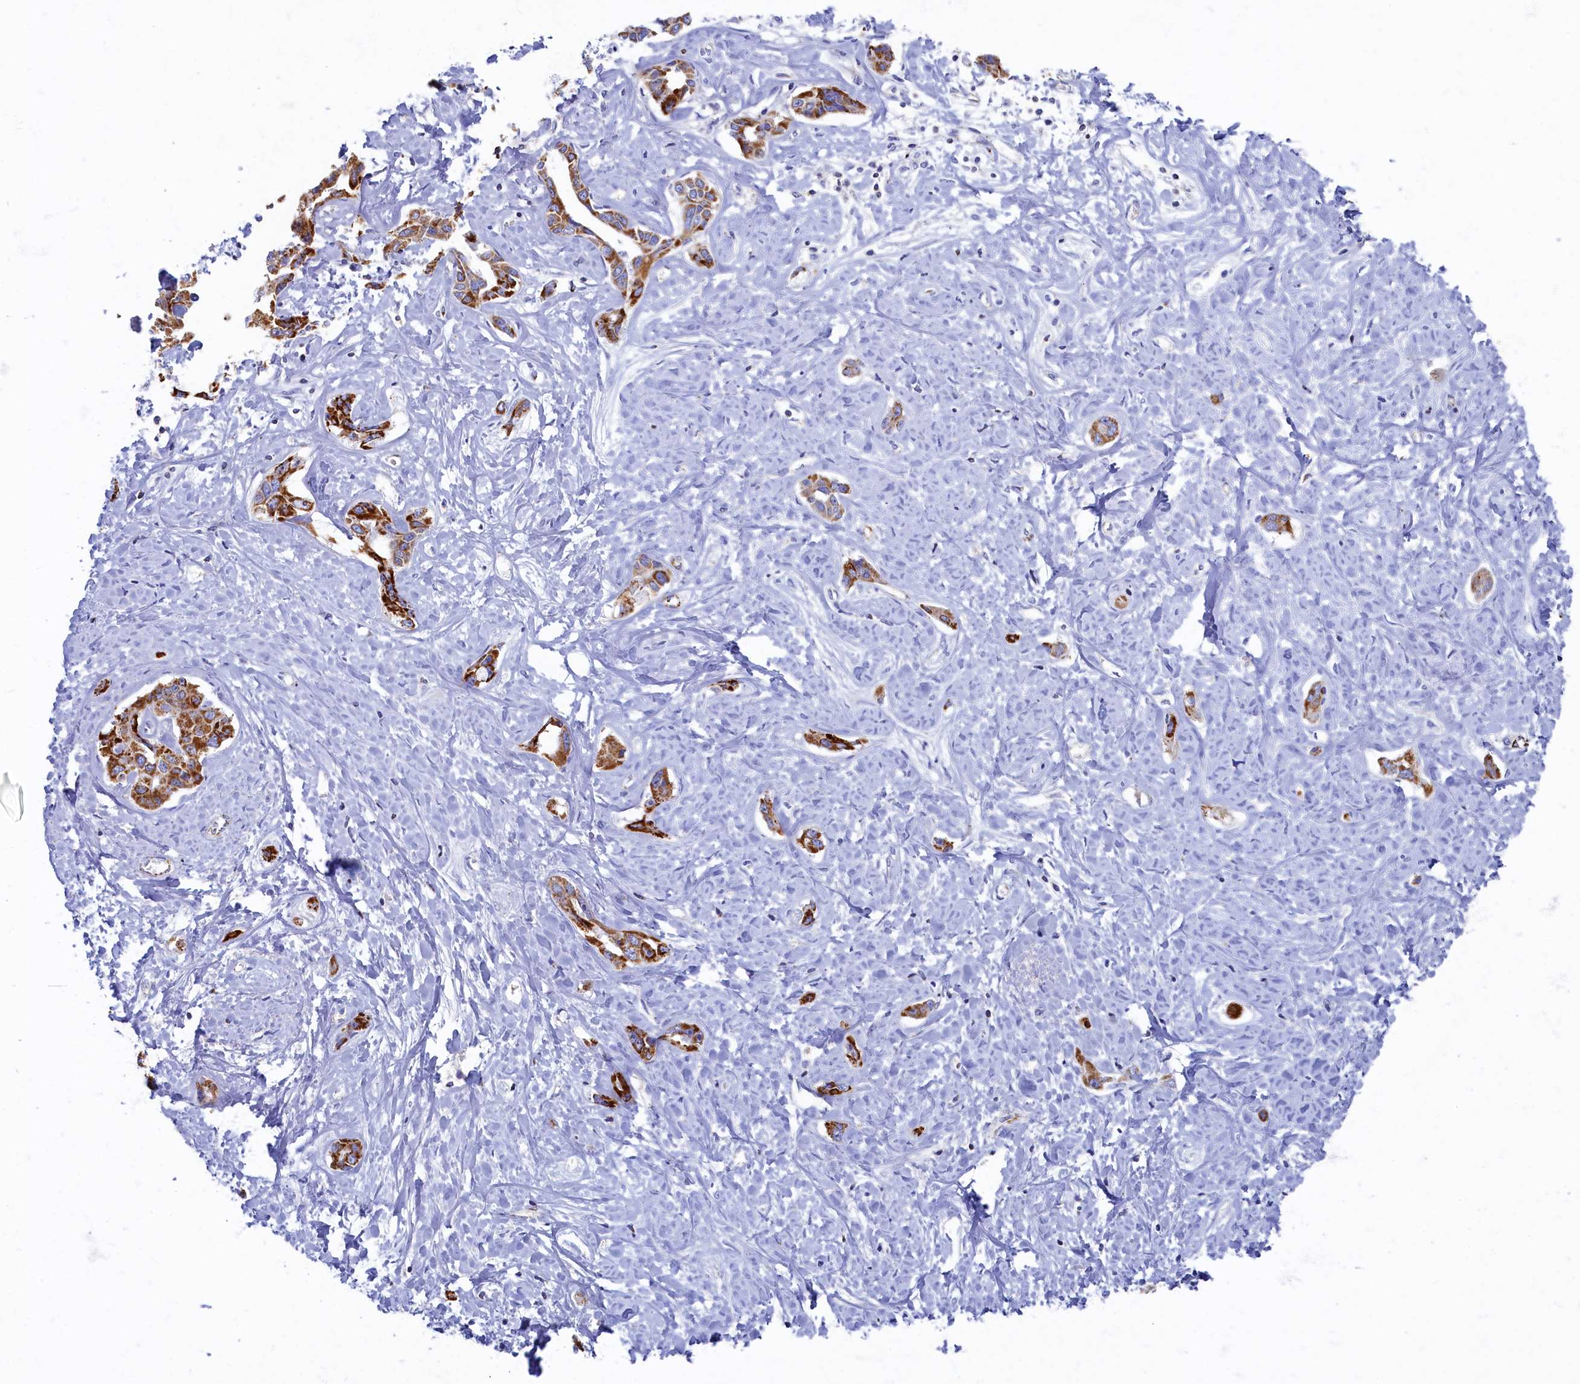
{"staining": {"intensity": "strong", "quantity": ">75%", "location": "cytoplasmic/membranous"}, "tissue": "liver cancer", "cell_type": "Tumor cells", "image_type": "cancer", "snomed": [{"axis": "morphology", "description": "Cholangiocarcinoma"}, {"axis": "topography", "description": "Liver"}], "caption": "A brown stain shows strong cytoplasmic/membranous staining of a protein in human liver cancer (cholangiocarcinoma) tumor cells. Nuclei are stained in blue.", "gene": "OCIAD2", "patient": {"sex": "male", "age": 59}}